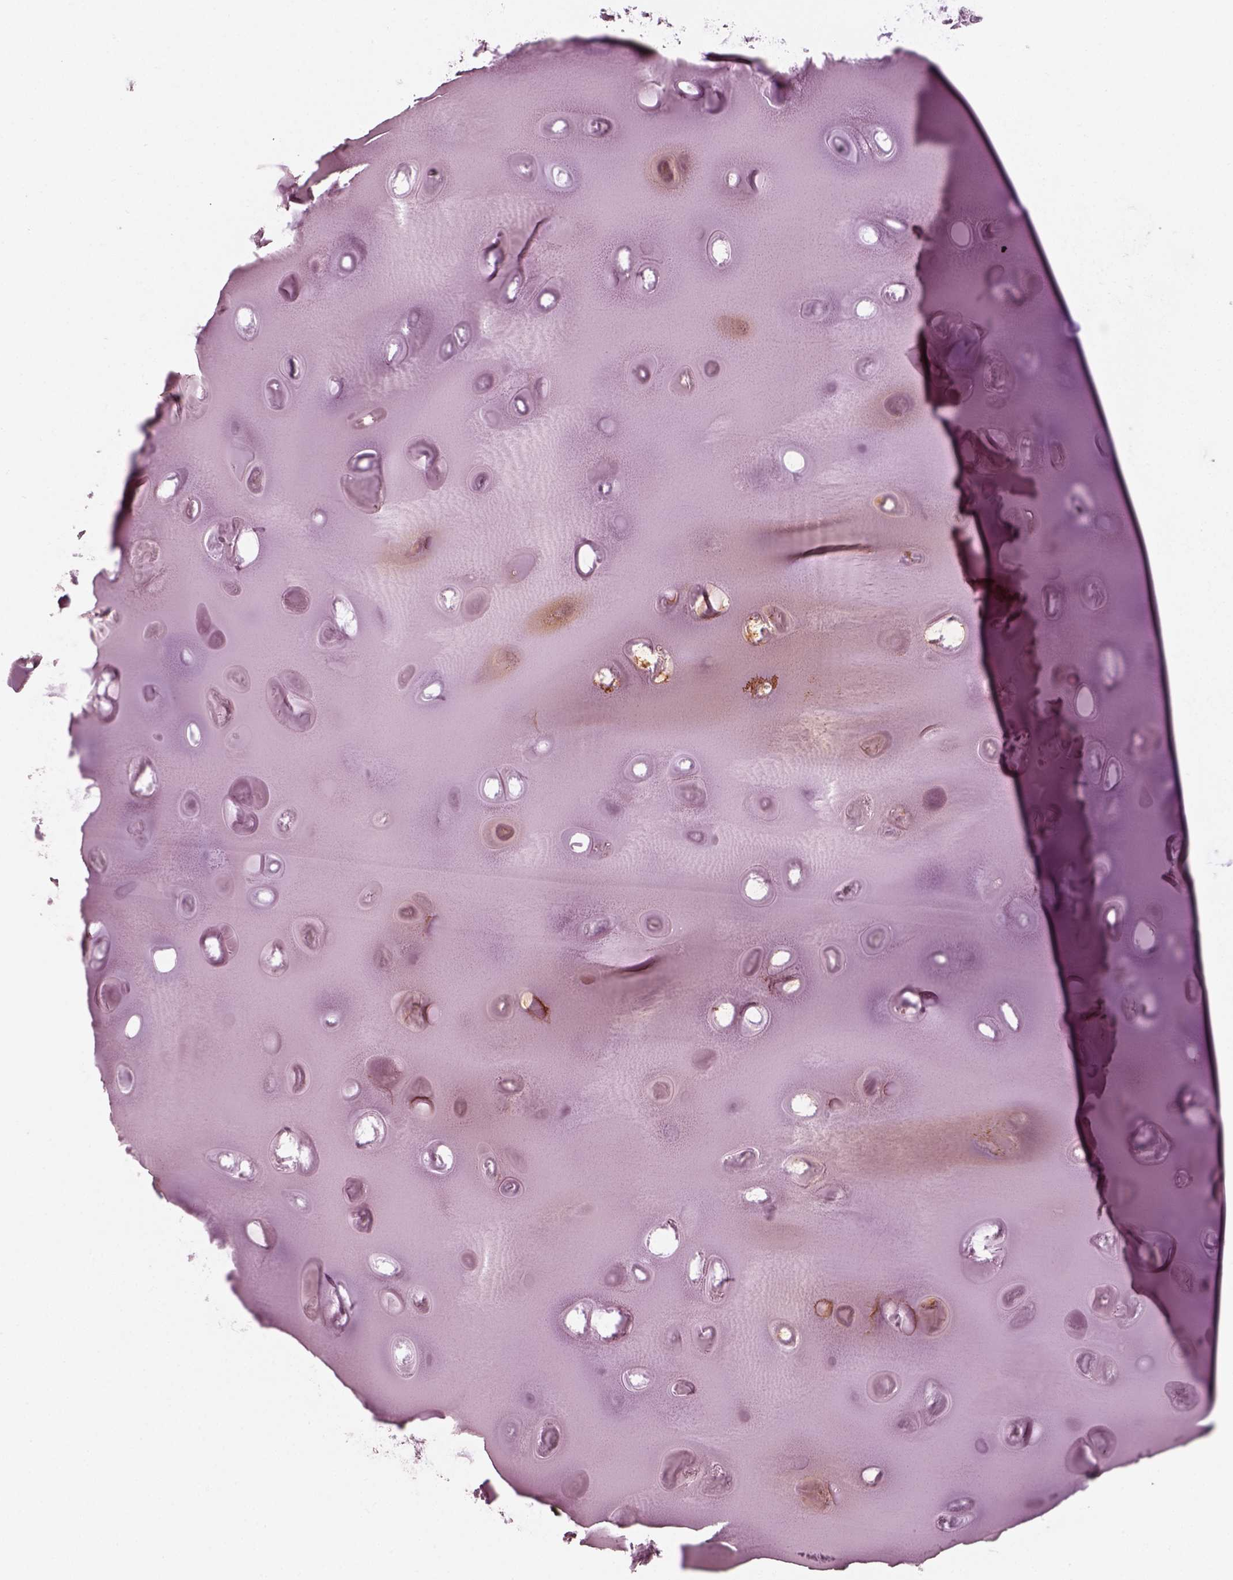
{"staining": {"intensity": "weak", "quantity": "<25%", "location": "cytoplasmic/membranous"}, "tissue": "soft tissue", "cell_type": "Chondrocytes", "image_type": "normal", "snomed": [{"axis": "morphology", "description": "Normal tissue, NOS"}, {"axis": "morphology", "description": "Squamous cell carcinoma, NOS"}, {"axis": "topography", "description": "Cartilage tissue"}, {"axis": "topography", "description": "Lung"}], "caption": "Human soft tissue stained for a protein using immunohistochemistry exhibits no positivity in chondrocytes.", "gene": "RS1", "patient": {"sex": "male", "age": 66}}